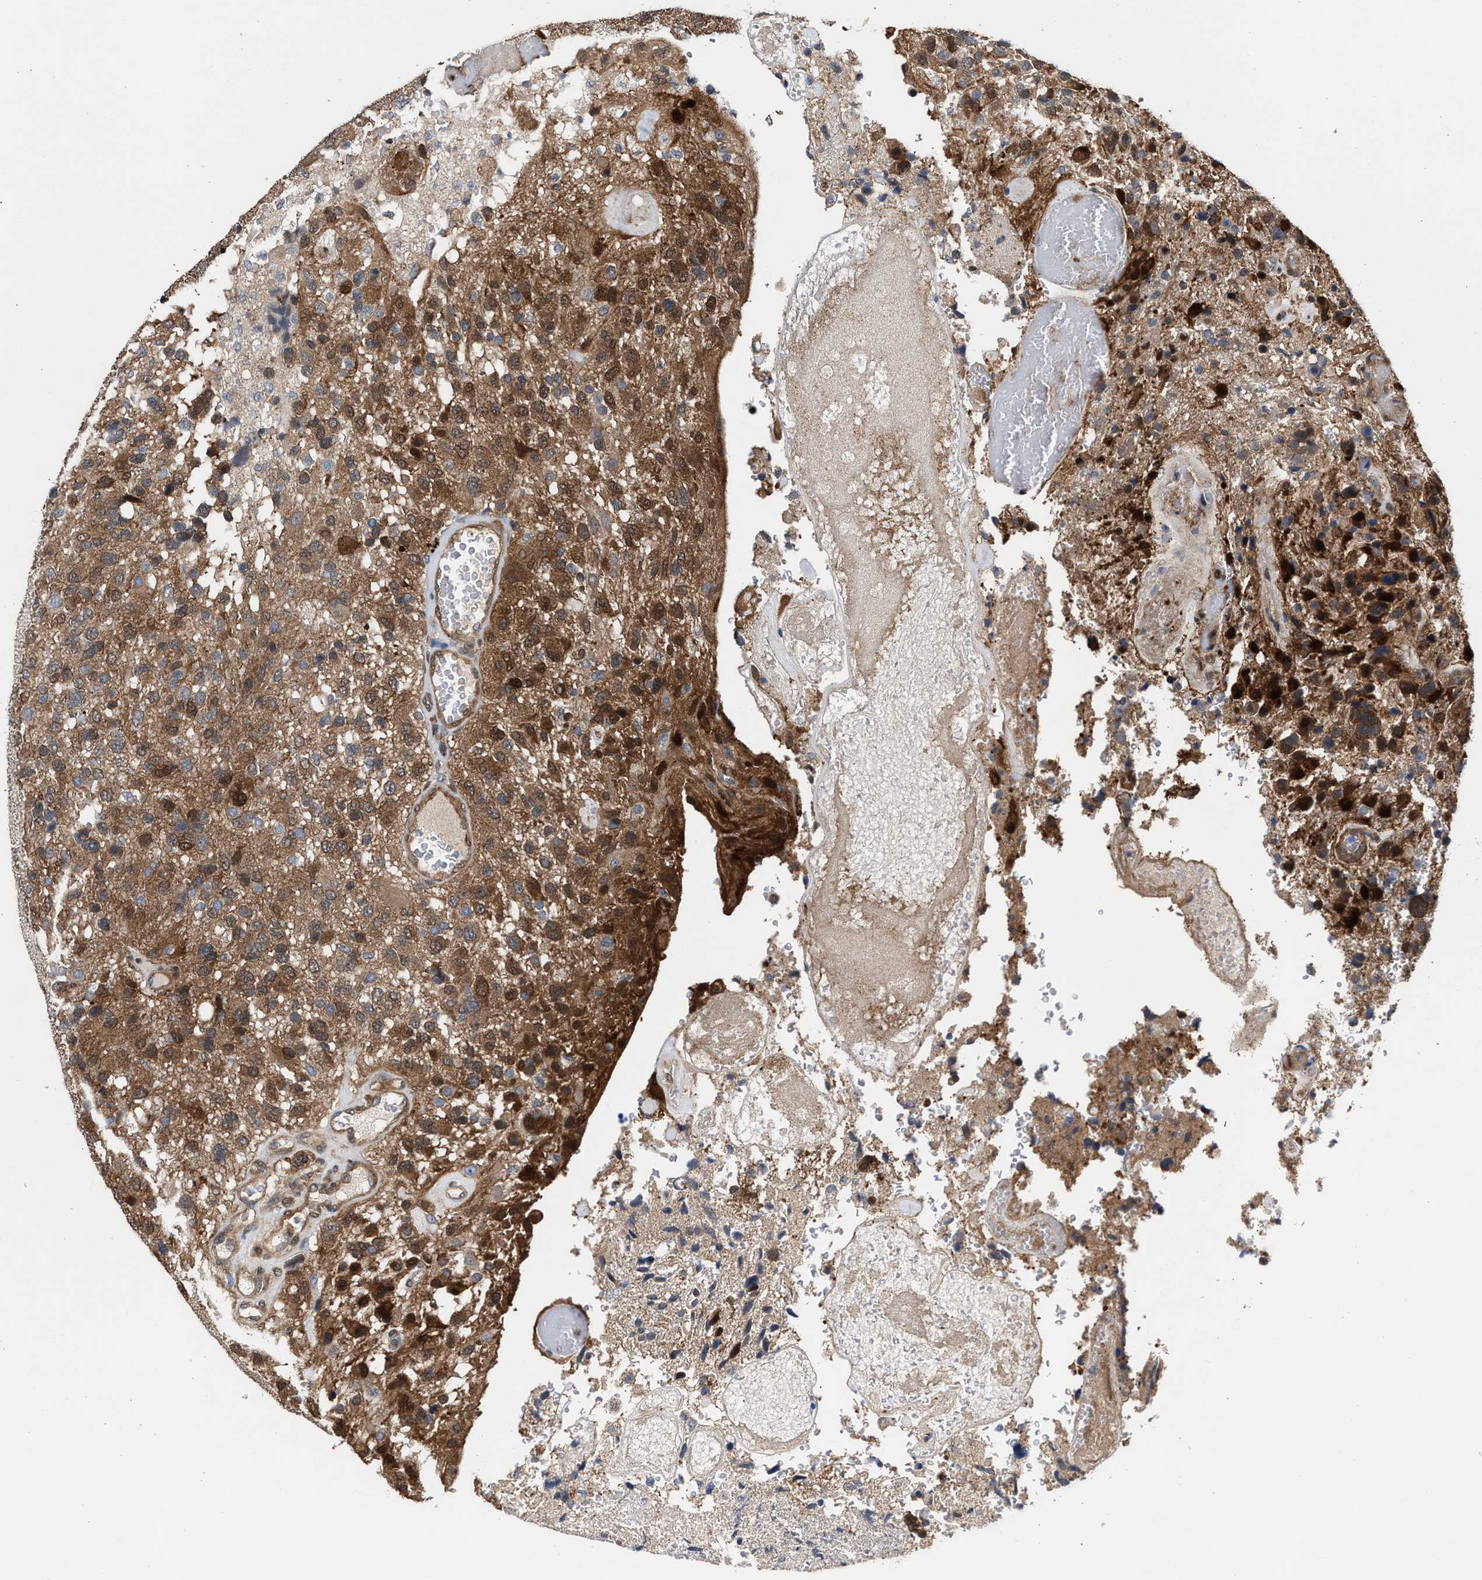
{"staining": {"intensity": "moderate", "quantity": ">75%", "location": "cytoplasmic/membranous"}, "tissue": "glioma", "cell_type": "Tumor cells", "image_type": "cancer", "snomed": [{"axis": "morphology", "description": "Glioma, malignant, High grade"}, {"axis": "topography", "description": "Brain"}], "caption": "Protein analysis of malignant glioma (high-grade) tissue displays moderate cytoplasmic/membranous expression in about >75% of tumor cells.", "gene": "TP53I3", "patient": {"sex": "female", "age": 58}}